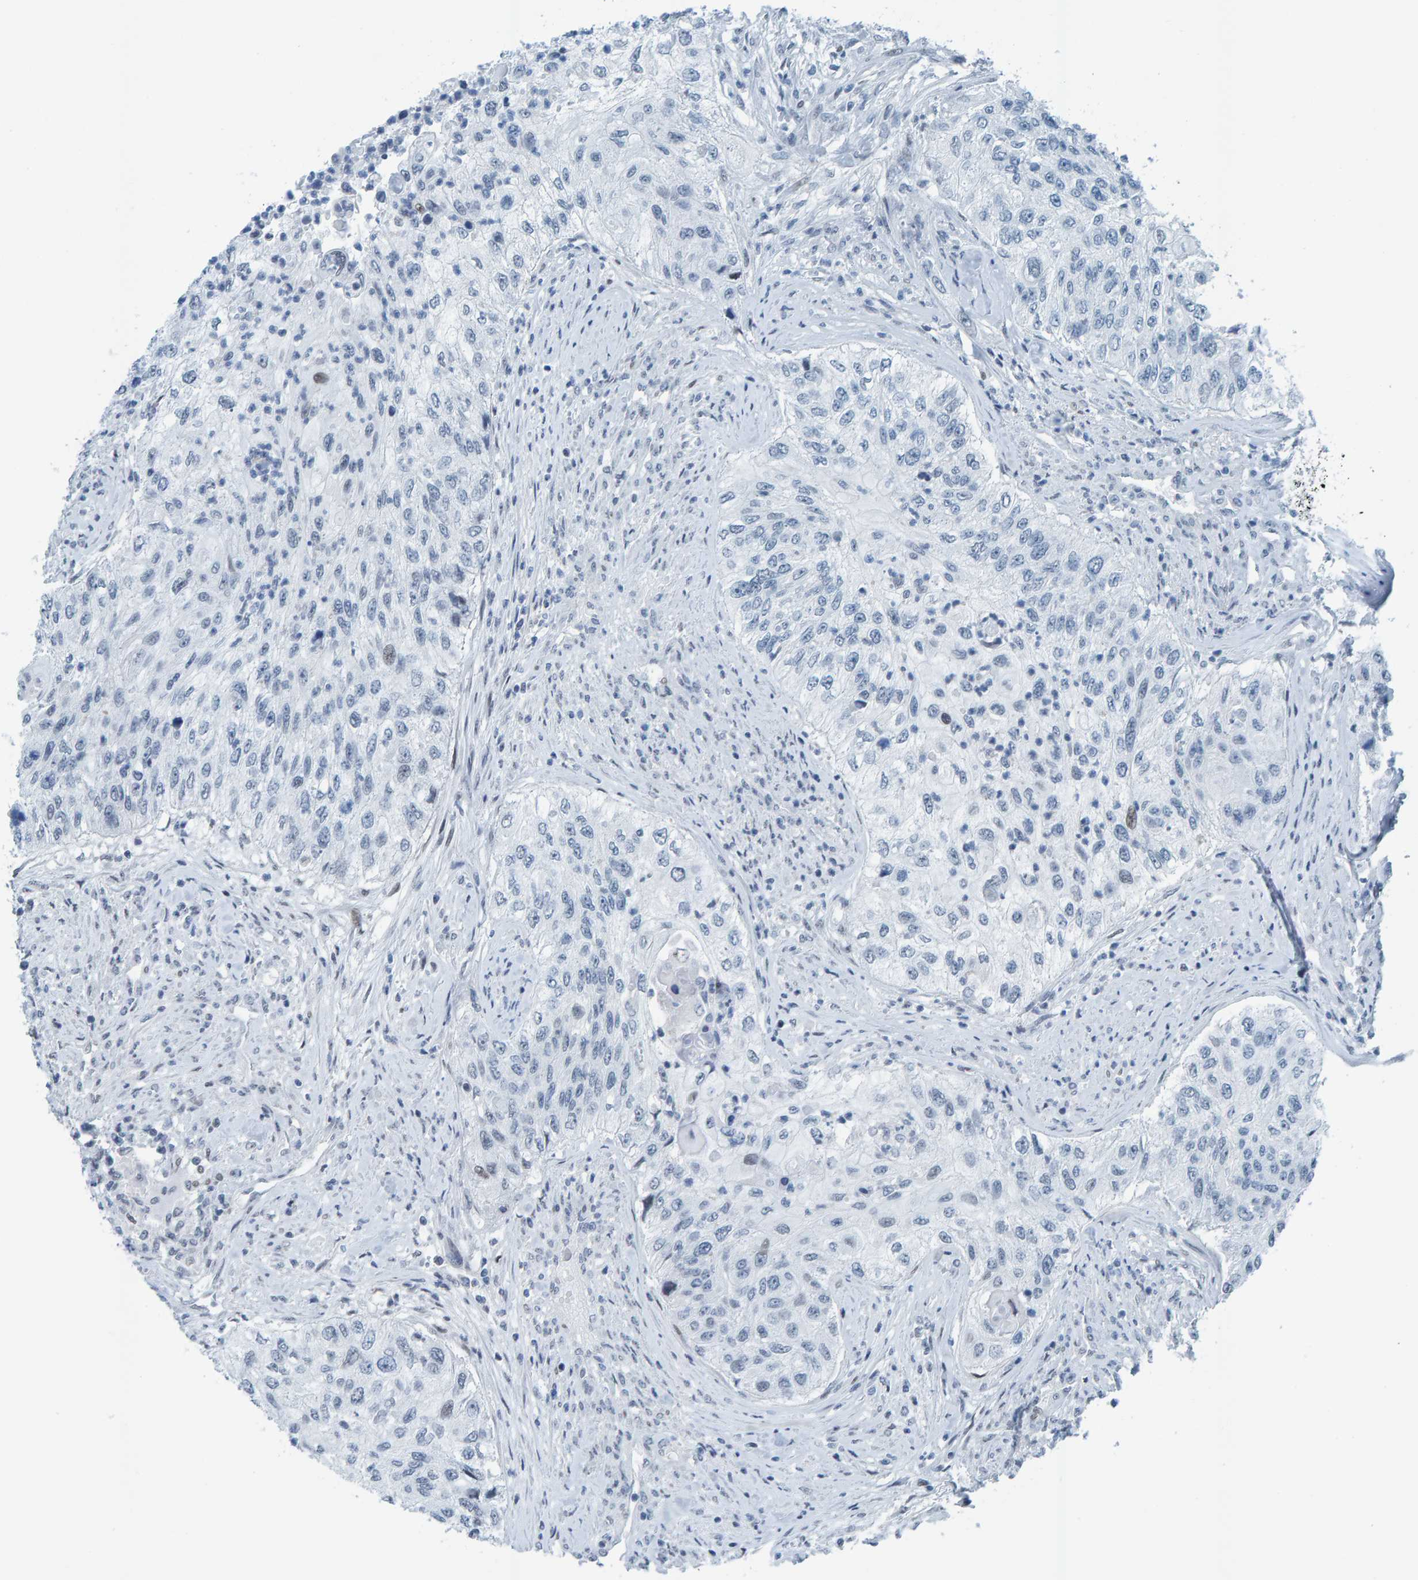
{"staining": {"intensity": "negative", "quantity": "none", "location": "none"}, "tissue": "urothelial cancer", "cell_type": "Tumor cells", "image_type": "cancer", "snomed": [{"axis": "morphology", "description": "Urothelial carcinoma, High grade"}, {"axis": "topography", "description": "Urinary bladder"}], "caption": "DAB immunohistochemical staining of human urothelial cancer exhibits no significant staining in tumor cells.", "gene": "CNP", "patient": {"sex": "female", "age": 60}}